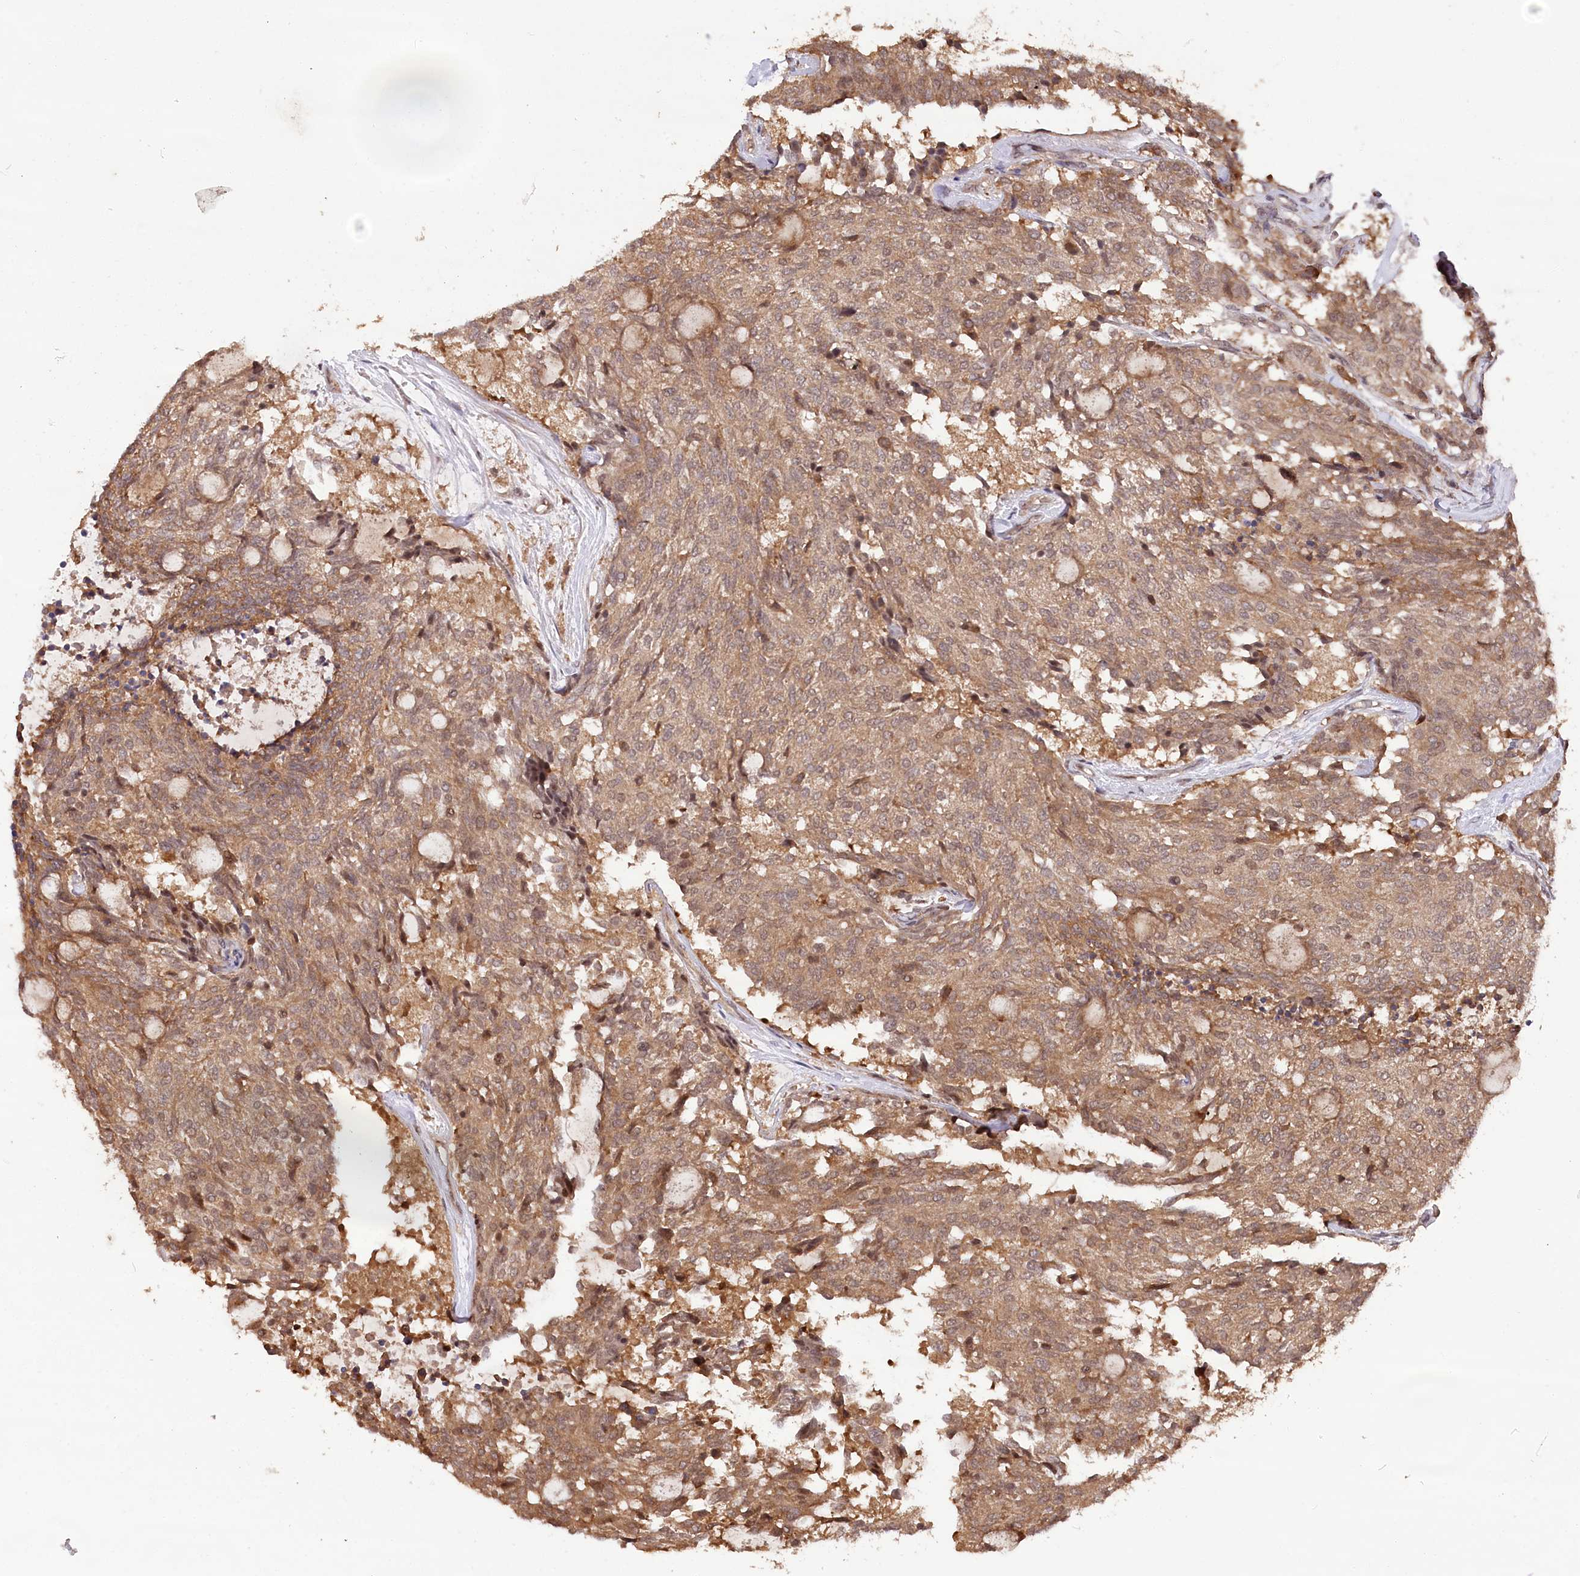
{"staining": {"intensity": "moderate", "quantity": ">75%", "location": "cytoplasmic/membranous"}, "tissue": "carcinoid", "cell_type": "Tumor cells", "image_type": "cancer", "snomed": [{"axis": "morphology", "description": "Carcinoid, malignant, NOS"}, {"axis": "topography", "description": "Pancreas"}], "caption": "DAB (3,3'-diaminobenzidine) immunohistochemical staining of carcinoid exhibits moderate cytoplasmic/membranous protein staining in approximately >75% of tumor cells. Immunohistochemistry stains the protein of interest in brown and the nuclei are stained blue.", "gene": "CCSER2", "patient": {"sex": "female", "age": 54}}